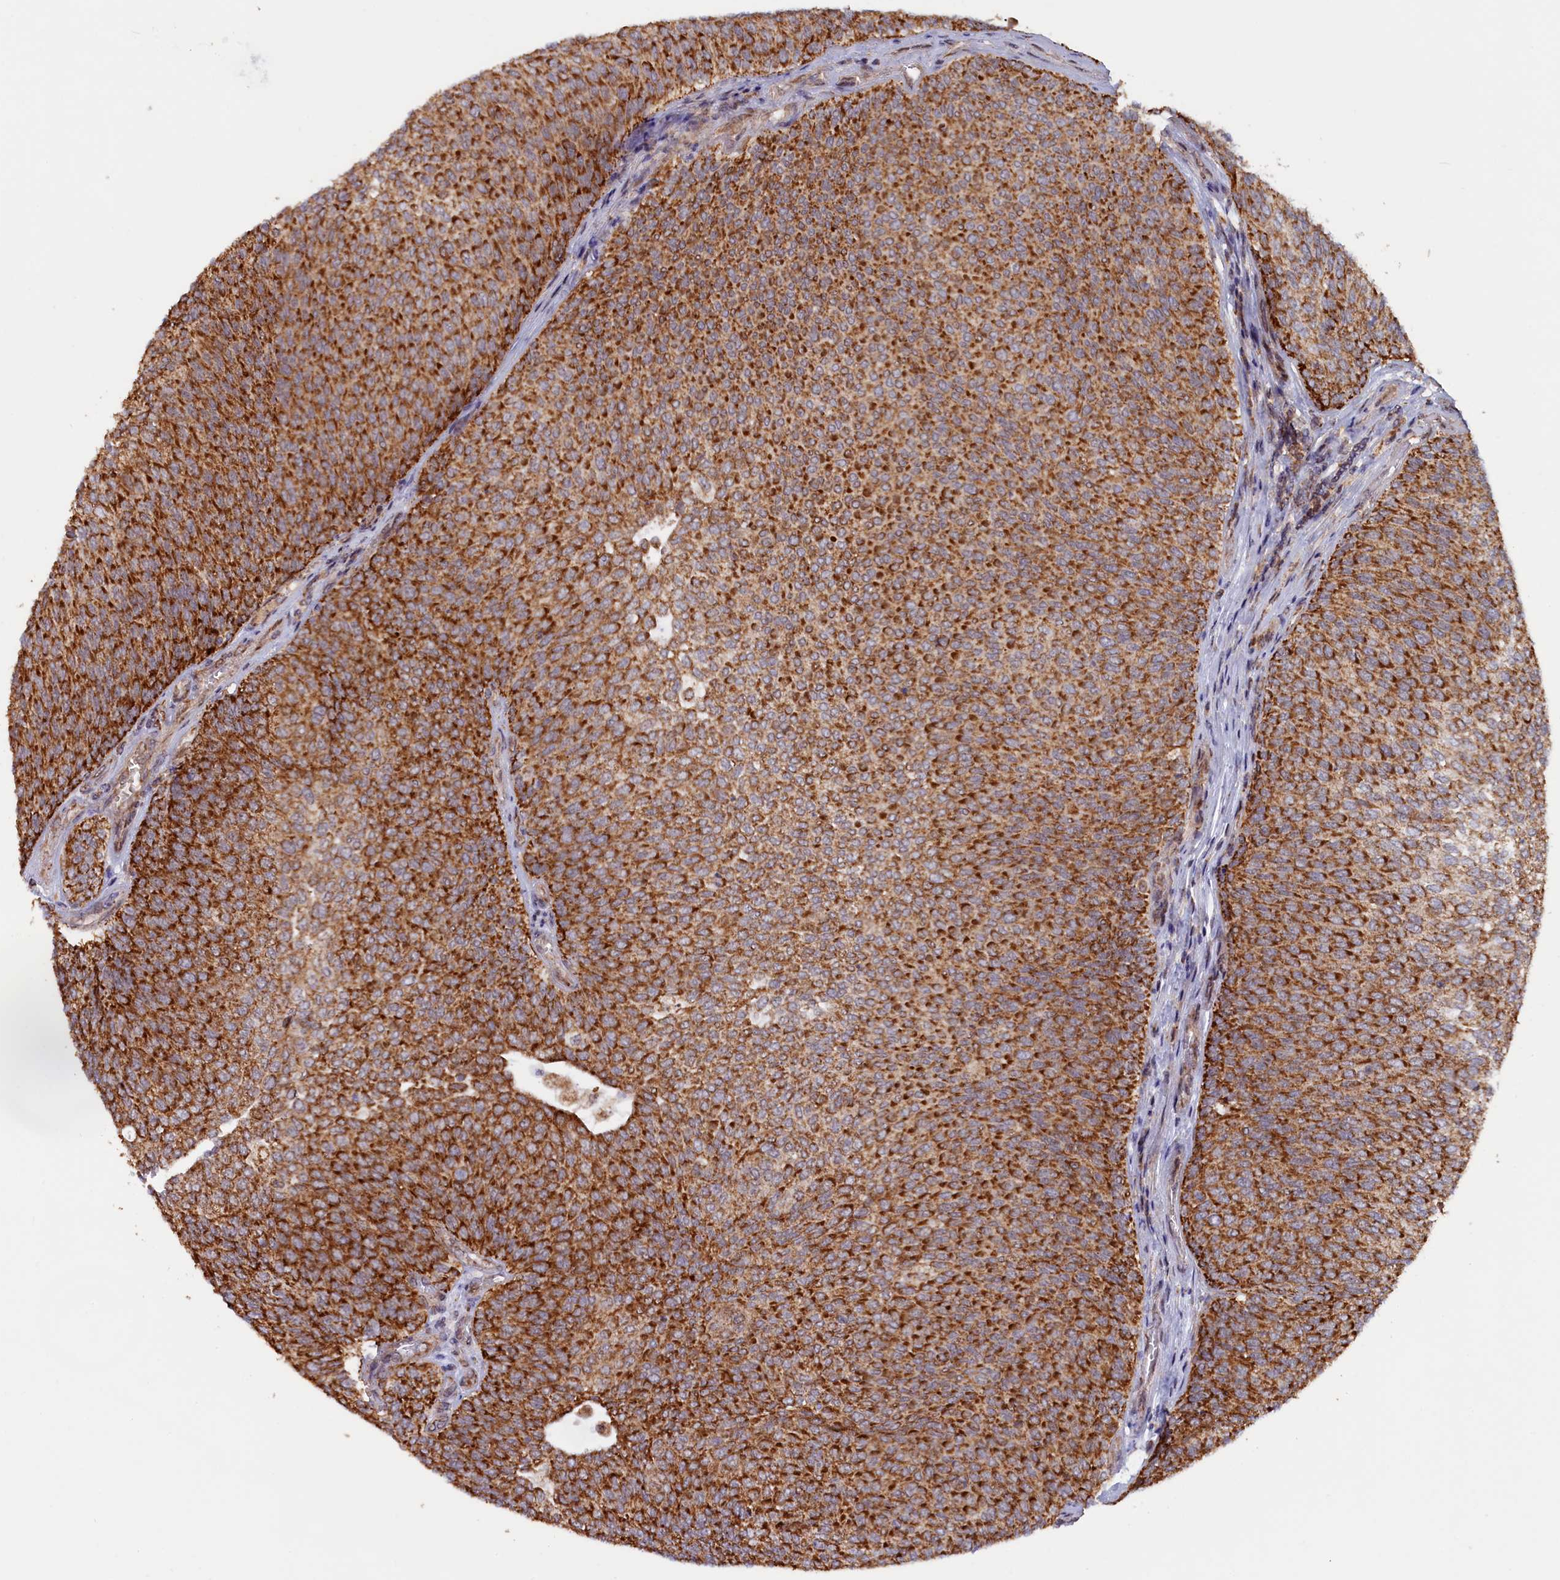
{"staining": {"intensity": "strong", "quantity": ">75%", "location": "cytoplasmic/membranous"}, "tissue": "urothelial cancer", "cell_type": "Tumor cells", "image_type": "cancer", "snomed": [{"axis": "morphology", "description": "Urothelial carcinoma, Low grade"}, {"axis": "topography", "description": "Urinary bladder"}], "caption": "DAB (3,3'-diaminobenzidine) immunohistochemical staining of urothelial cancer demonstrates strong cytoplasmic/membranous protein expression in approximately >75% of tumor cells.", "gene": "DUS3L", "patient": {"sex": "female", "age": 79}}